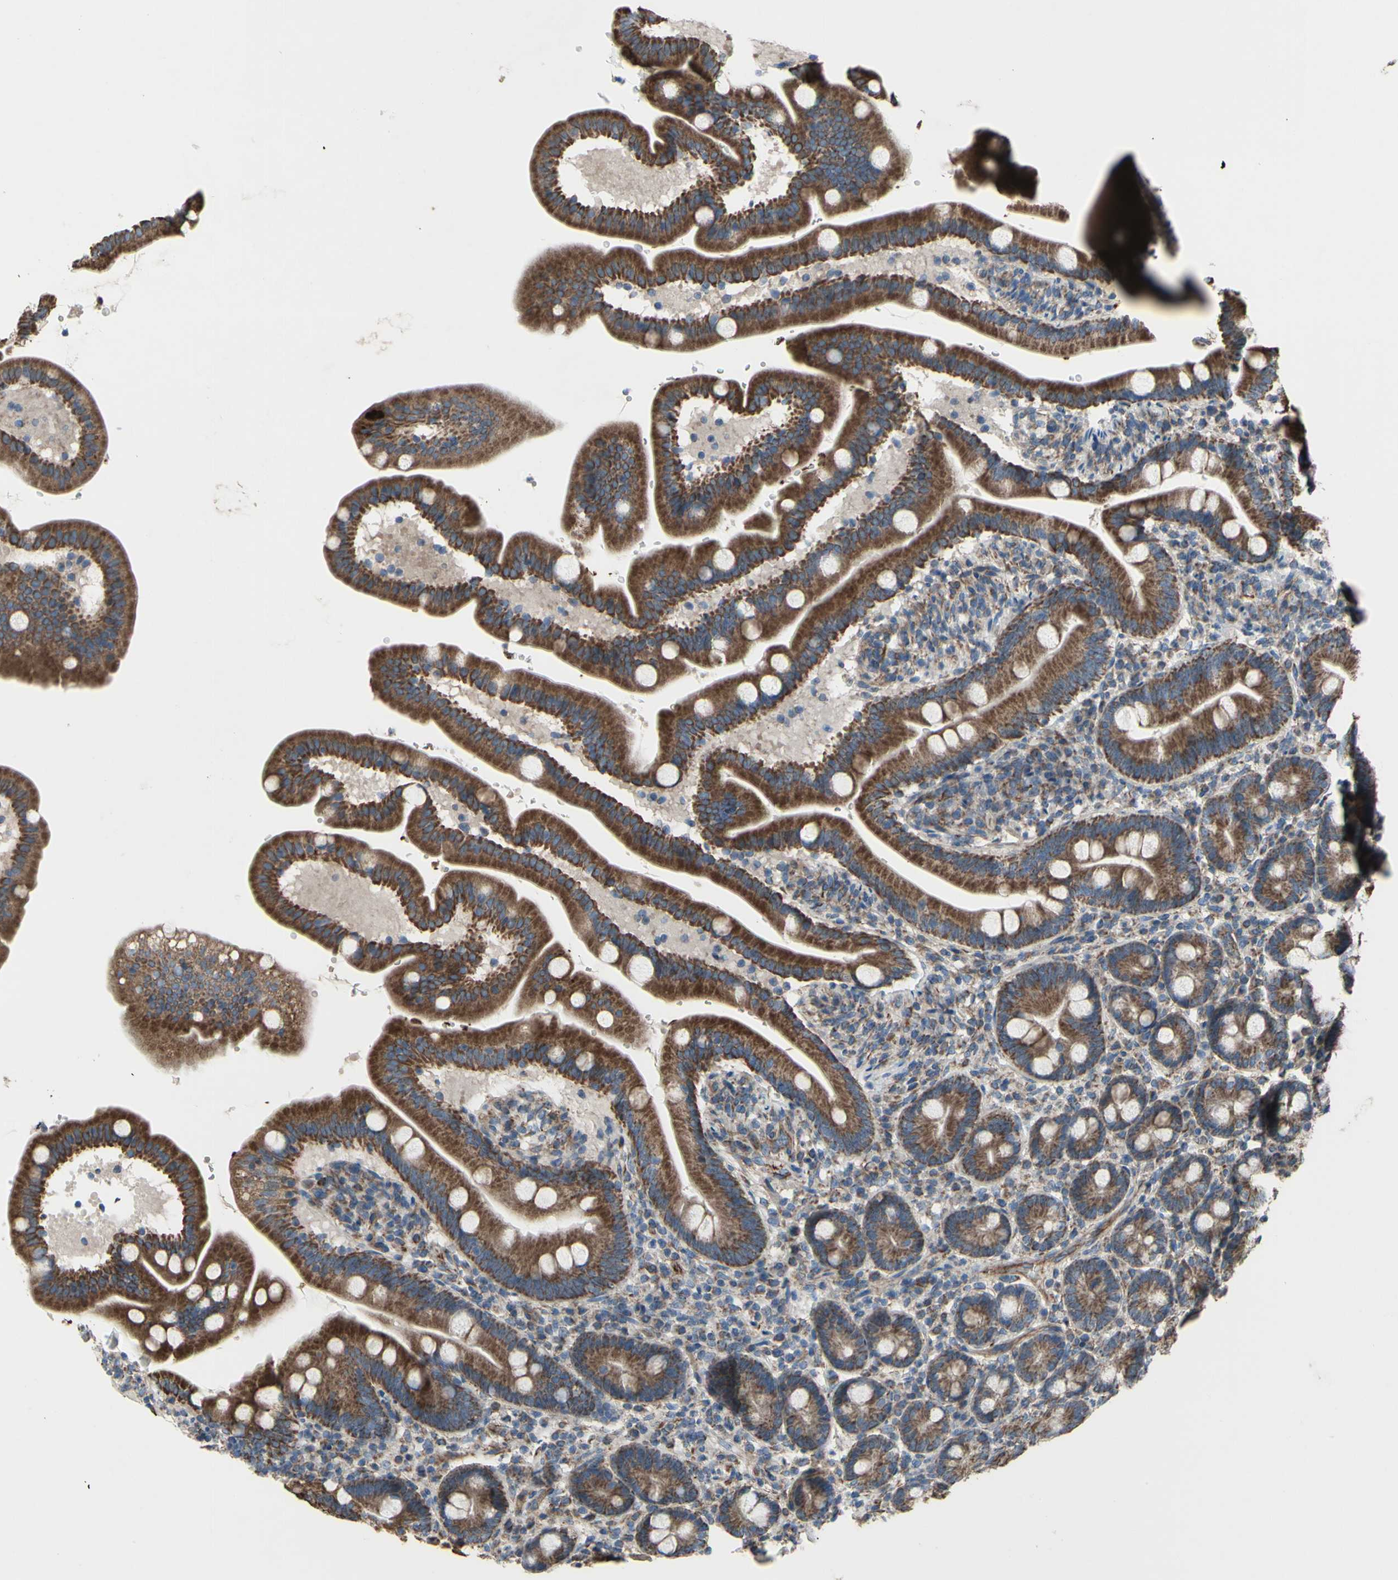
{"staining": {"intensity": "moderate", "quantity": ">75%", "location": "cytoplasmic/membranous"}, "tissue": "duodenum", "cell_type": "Glandular cells", "image_type": "normal", "snomed": [{"axis": "morphology", "description": "Normal tissue, NOS"}, {"axis": "topography", "description": "Duodenum"}], "caption": "Brown immunohistochemical staining in normal duodenum exhibits moderate cytoplasmic/membranous positivity in approximately >75% of glandular cells.", "gene": "EMC7", "patient": {"sex": "male", "age": 54}}